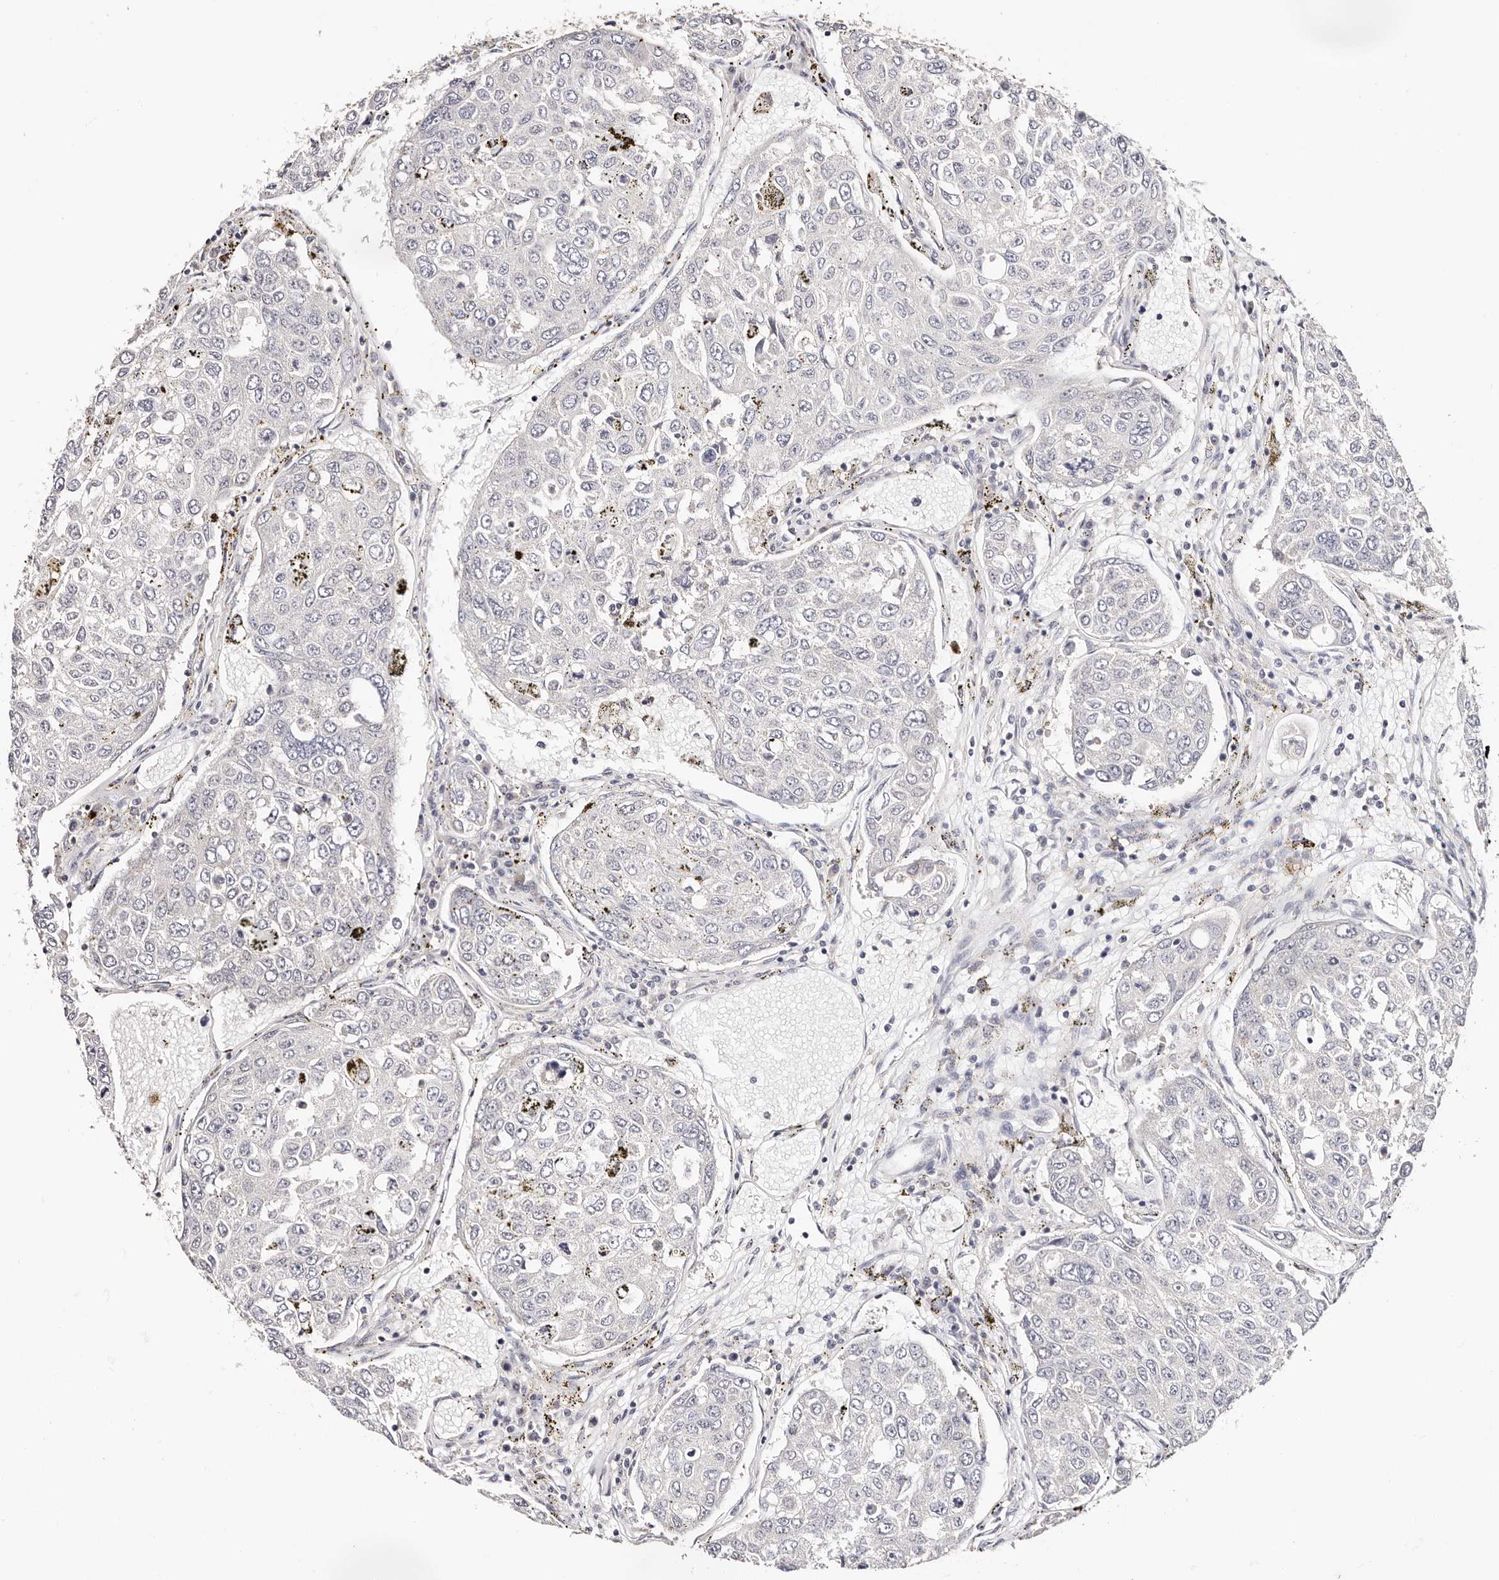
{"staining": {"intensity": "negative", "quantity": "none", "location": "none"}, "tissue": "urothelial cancer", "cell_type": "Tumor cells", "image_type": "cancer", "snomed": [{"axis": "morphology", "description": "Urothelial carcinoma, High grade"}, {"axis": "topography", "description": "Lymph node"}, {"axis": "topography", "description": "Urinary bladder"}], "caption": "DAB immunohistochemical staining of human urothelial cancer shows no significant positivity in tumor cells.", "gene": "VIPAS39", "patient": {"sex": "male", "age": 51}}